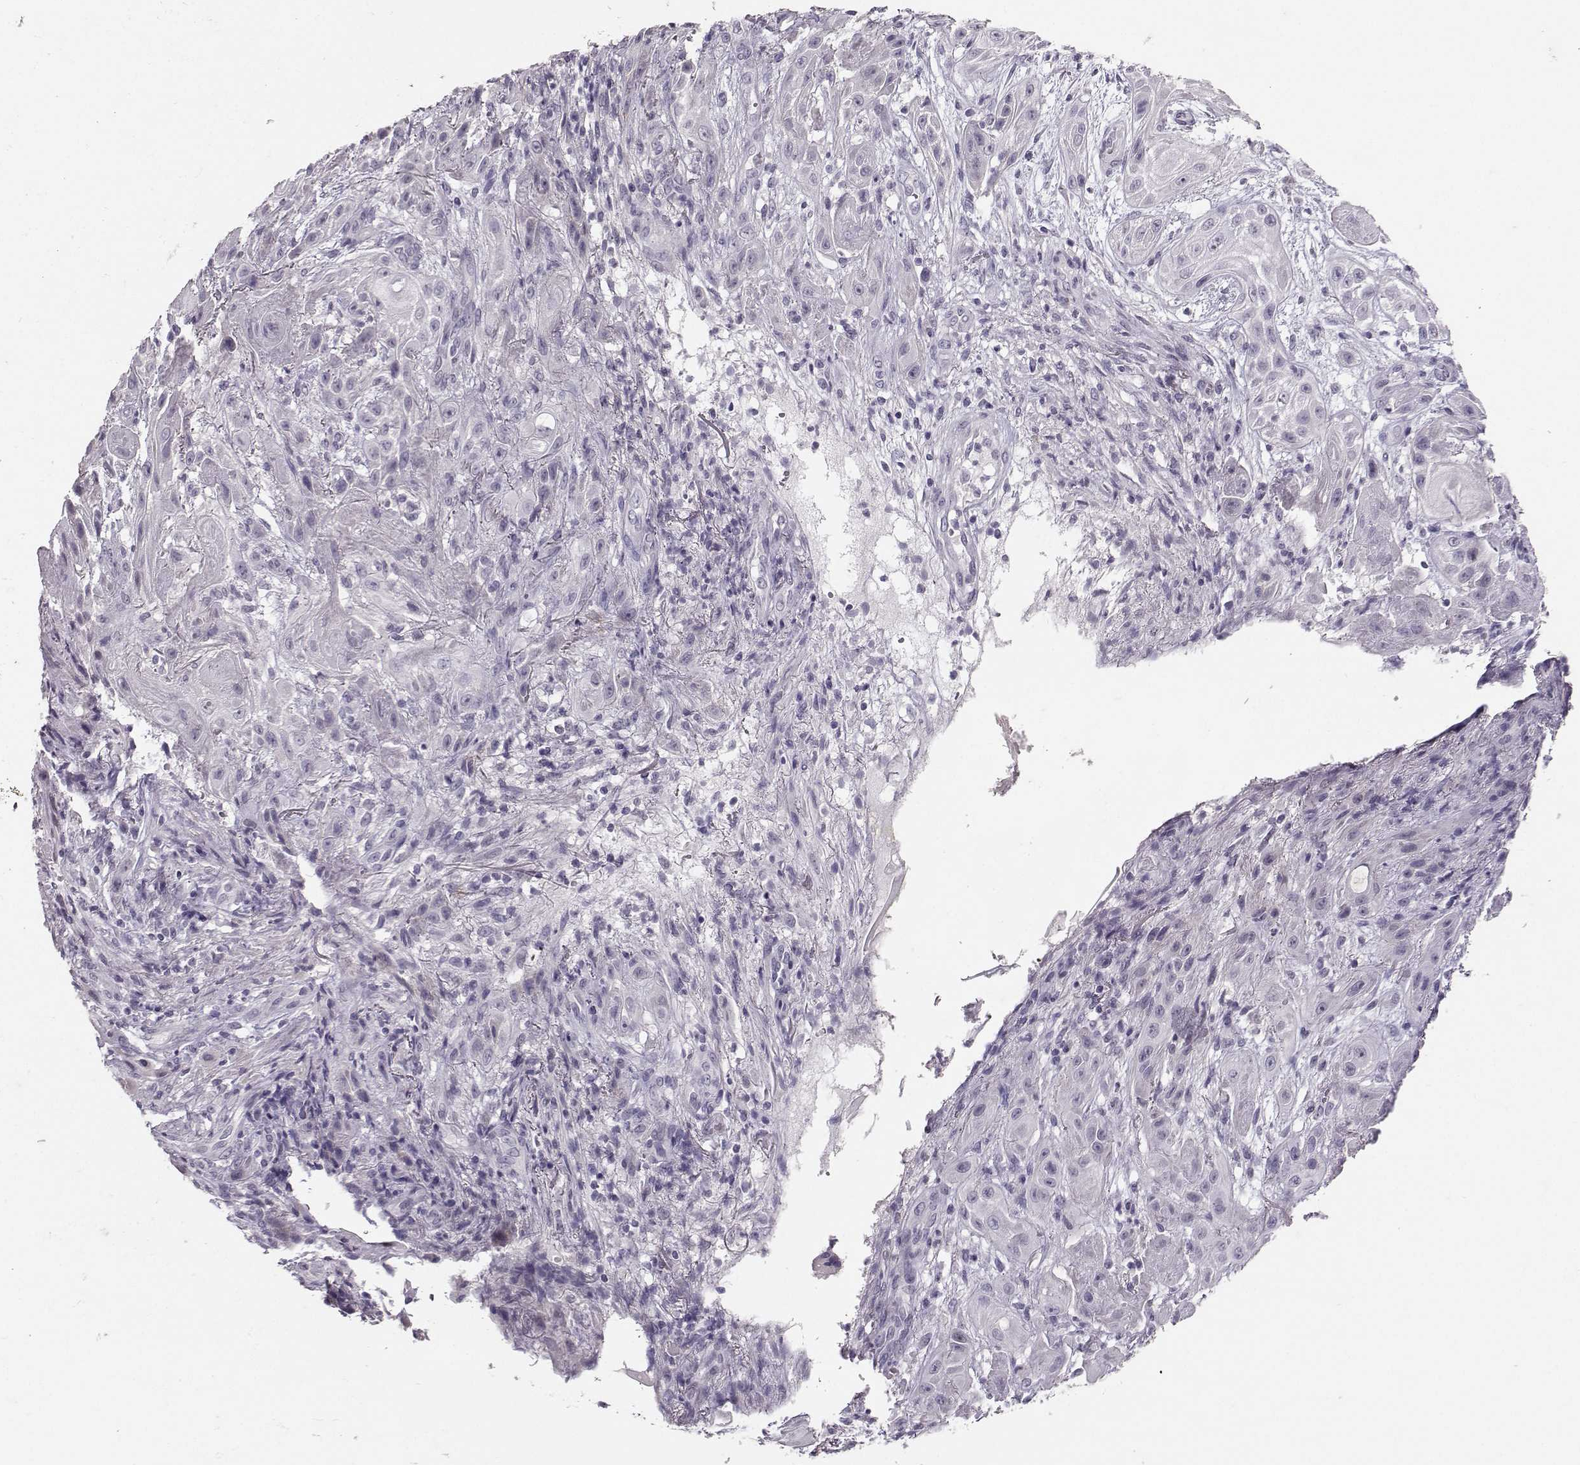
{"staining": {"intensity": "negative", "quantity": "none", "location": "none"}, "tissue": "skin cancer", "cell_type": "Tumor cells", "image_type": "cancer", "snomed": [{"axis": "morphology", "description": "Squamous cell carcinoma, NOS"}, {"axis": "topography", "description": "Skin"}], "caption": "Tumor cells are negative for protein expression in human skin squamous cell carcinoma.", "gene": "PKP2", "patient": {"sex": "male", "age": 62}}